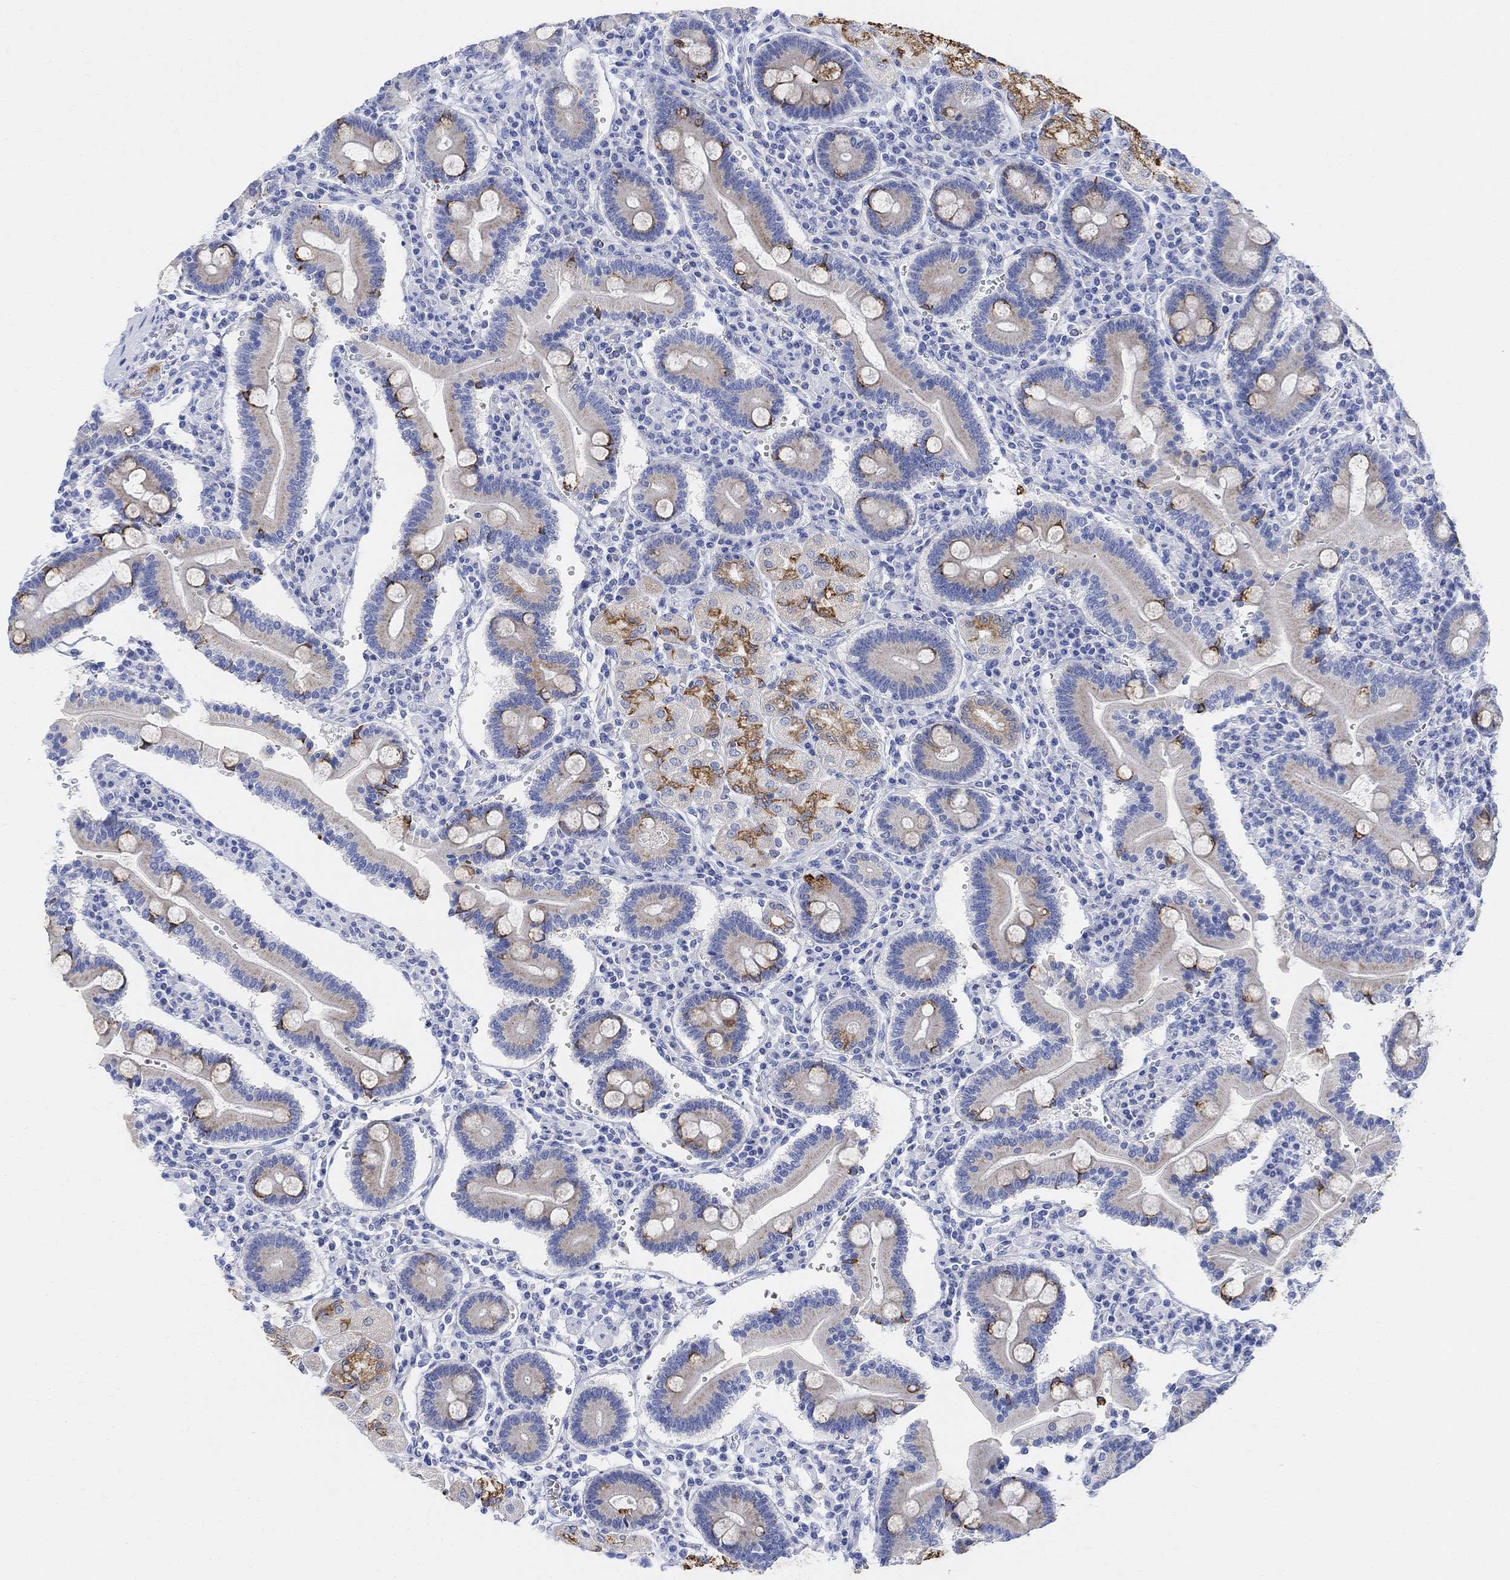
{"staining": {"intensity": "strong", "quantity": "<25%", "location": "cytoplasmic/membranous"}, "tissue": "duodenum", "cell_type": "Glandular cells", "image_type": "normal", "snomed": [{"axis": "morphology", "description": "Normal tissue, NOS"}, {"axis": "topography", "description": "Duodenum"}], "caption": "Duodenum stained with IHC exhibits strong cytoplasmic/membranous positivity in approximately <25% of glandular cells.", "gene": "RETNLB", "patient": {"sex": "female", "age": 62}}